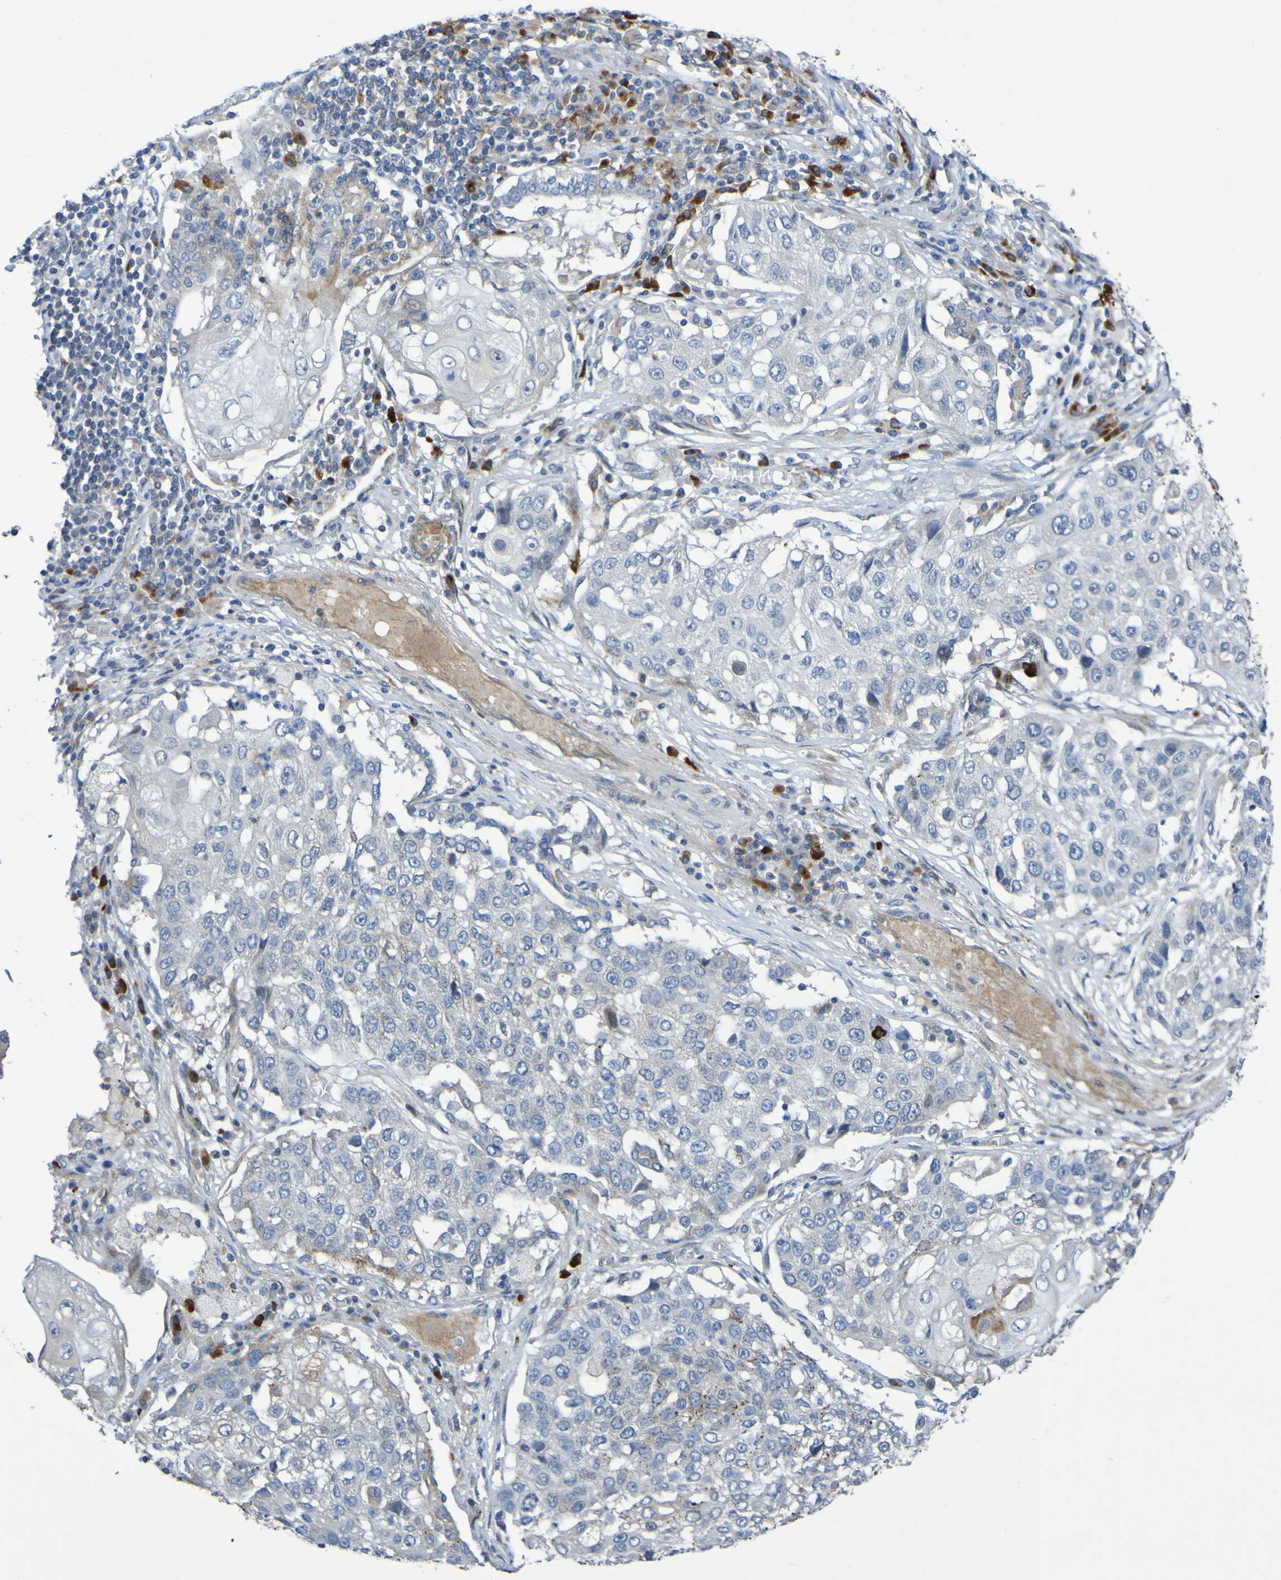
{"staining": {"intensity": "negative", "quantity": "none", "location": "none"}, "tissue": "lung cancer", "cell_type": "Tumor cells", "image_type": "cancer", "snomed": [{"axis": "morphology", "description": "Squamous cell carcinoma, NOS"}, {"axis": "topography", "description": "Lung"}], "caption": "Immunohistochemical staining of lung squamous cell carcinoma displays no significant positivity in tumor cells. Nuclei are stained in blue.", "gene": "C11orf24", "patient": {"sex": "male", "age": 71}}